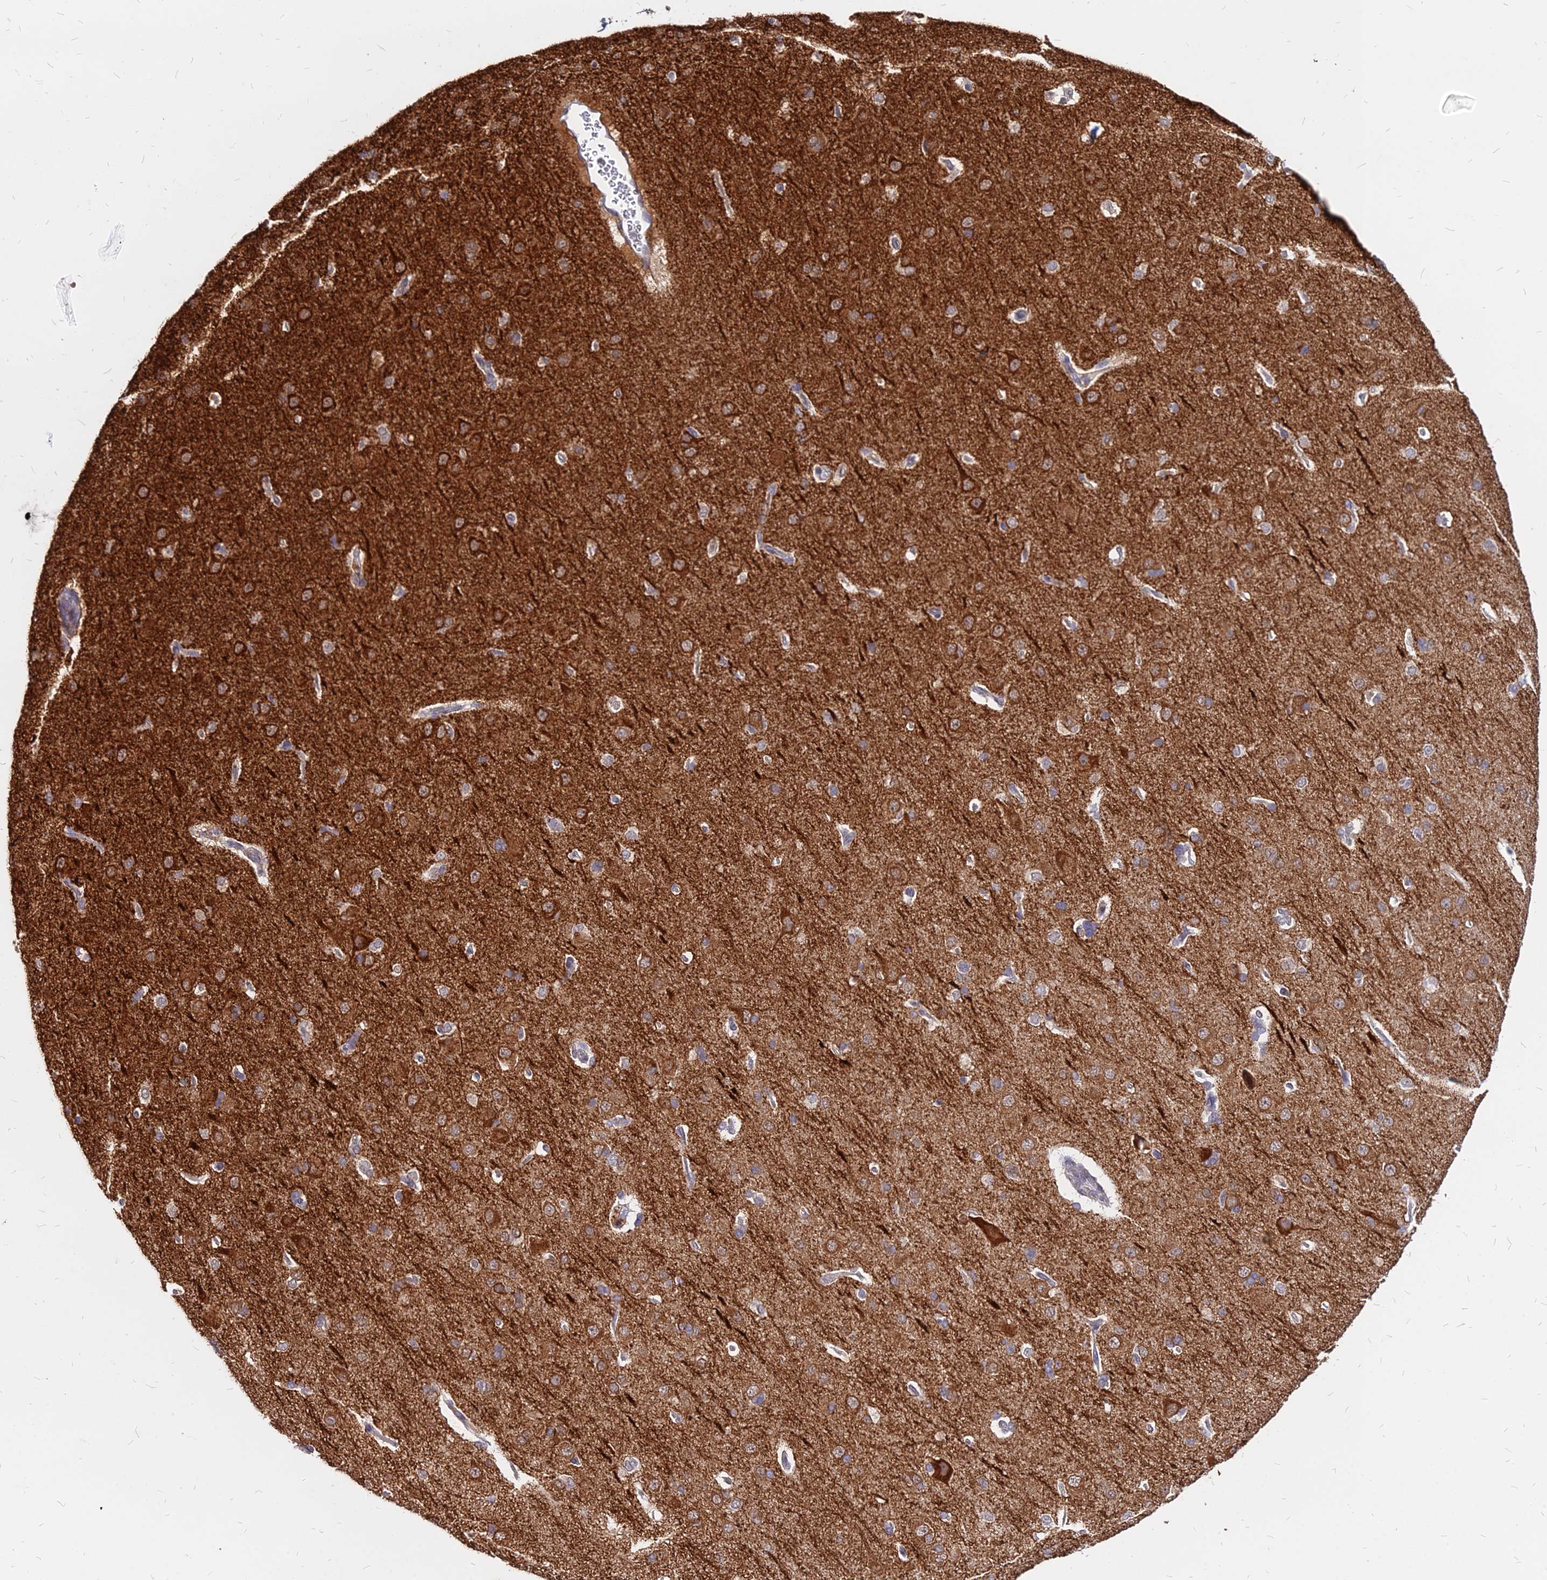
{"staining": {"intensity": "weak", "quantity": ">75%", "location": "cytoplasmic/membranous"}, "tissue": "cerebral cortex", "cell_type": "Endothelial cells", "image_type": "normal", "snomed": [{"axis": "morphology", "description": "Normal tissue, NOS"}, {"axis": "topography", "description": "Cerebral cortex"}], "caption": "Immunohistochemistry (IHC) photomicrograph of benign cerebral cortex stained for a protein (brown), which reveals low levels of weak cytoplasmic/membranous expression in approximately >75% of endothelial cells.", "gene": "C11orf68", "patient": {"sex": "male", "age": 62}}